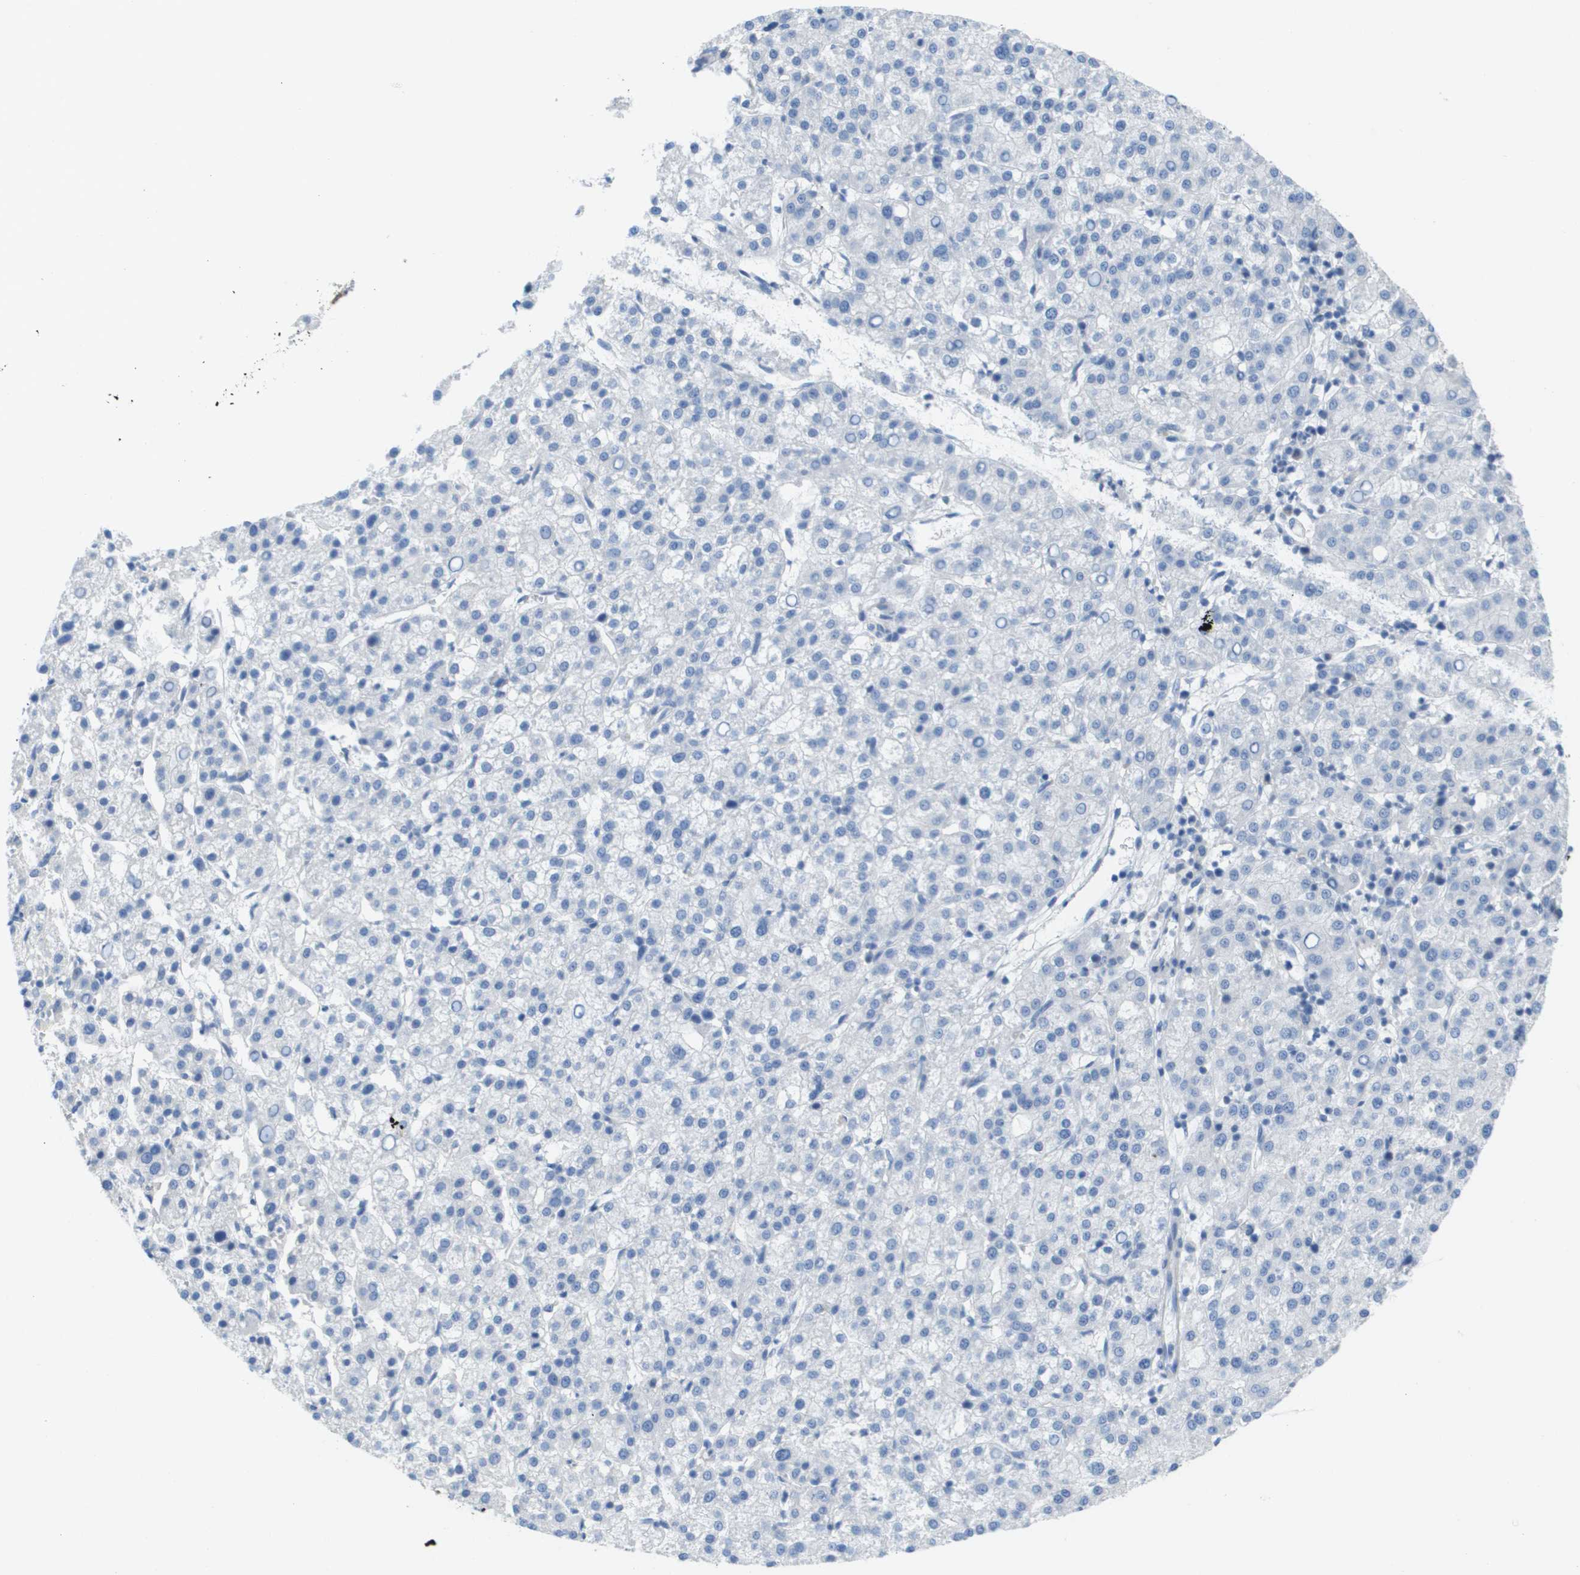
{"staining": {"intensity": "negative", "quantity": "none", "location": "none"}, "tissue": "liver cancer", "cell_type": "Tumor cells", "image_type": "cancer", "snomed": [{"axis": "morphology", "description": "Carcinoma, Hepatocellular, NOS"}, {"axis": "topography", "description": "Liver"}], "caption": "A photomicrograph of human liver hepatocellular carcinoma is negative for staining in tumor cells.", "gene": "EIF4G2", "patient": {"sex": "female", "age": 58}}